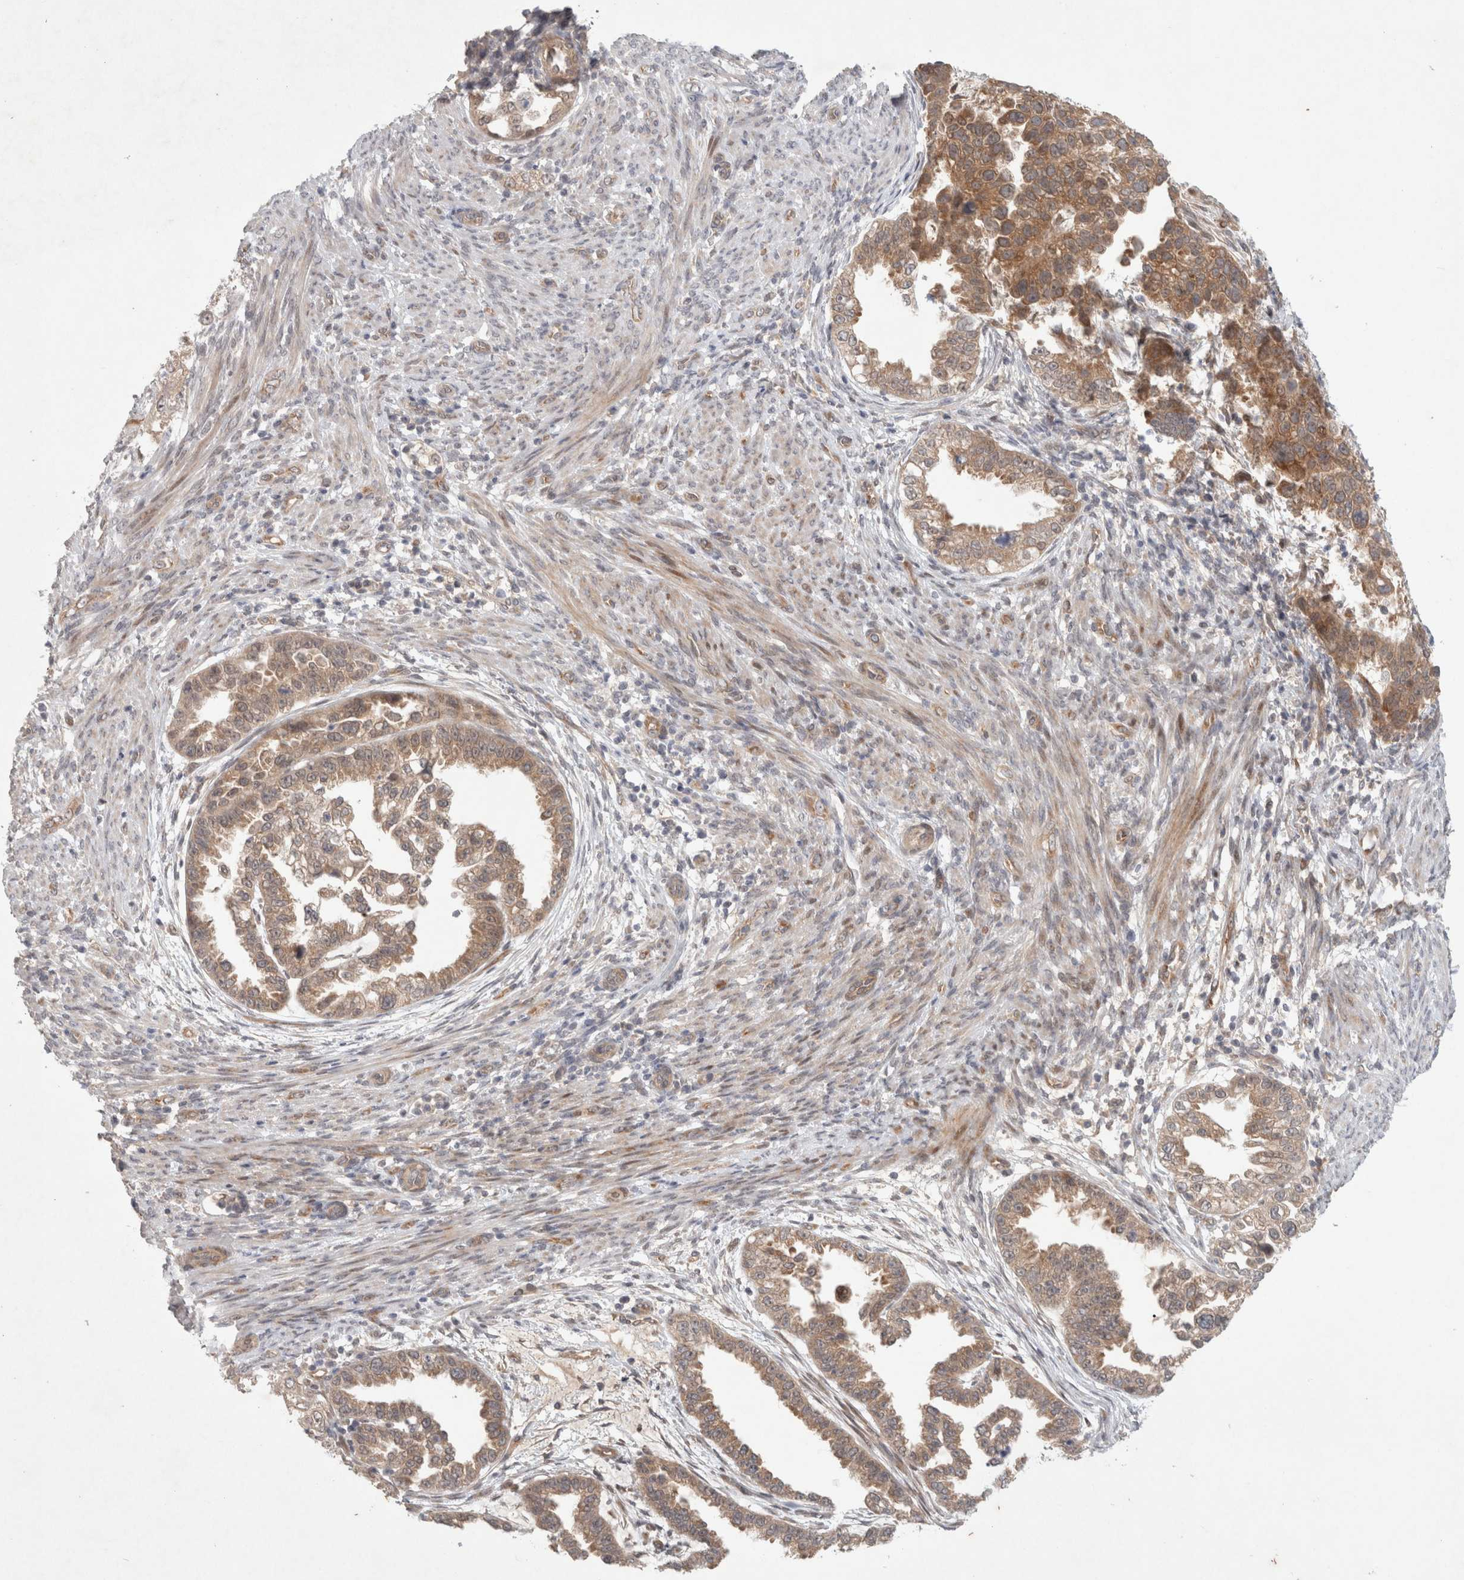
{"staining": {"intensity": "moderate", "quantity": ">75%", "location": "cytoplasmic/membranous"}, "tissue": "endometrial cancer", "cell_type": "Tumor cells", "image_type": "cancer", "snomed": [{"axis": "morphology", "description": "Adenocarcinoma, NOS"}, {"axis": "topography", "description": "Endometrium"}], "caption": "Immunohistochemical staining of endometrial adenocarcinoma displays moderate cytoplasmic/membranous protein expression in approximately >75% of tumor cells. The staining was performed using DAB to visualize the protein expression in brown, while the nuclei were stained in blue with hematoxylin (Magnification: 20x).", "gene": "RASAL2", "patient": {"sex": "female", "age": 85}}